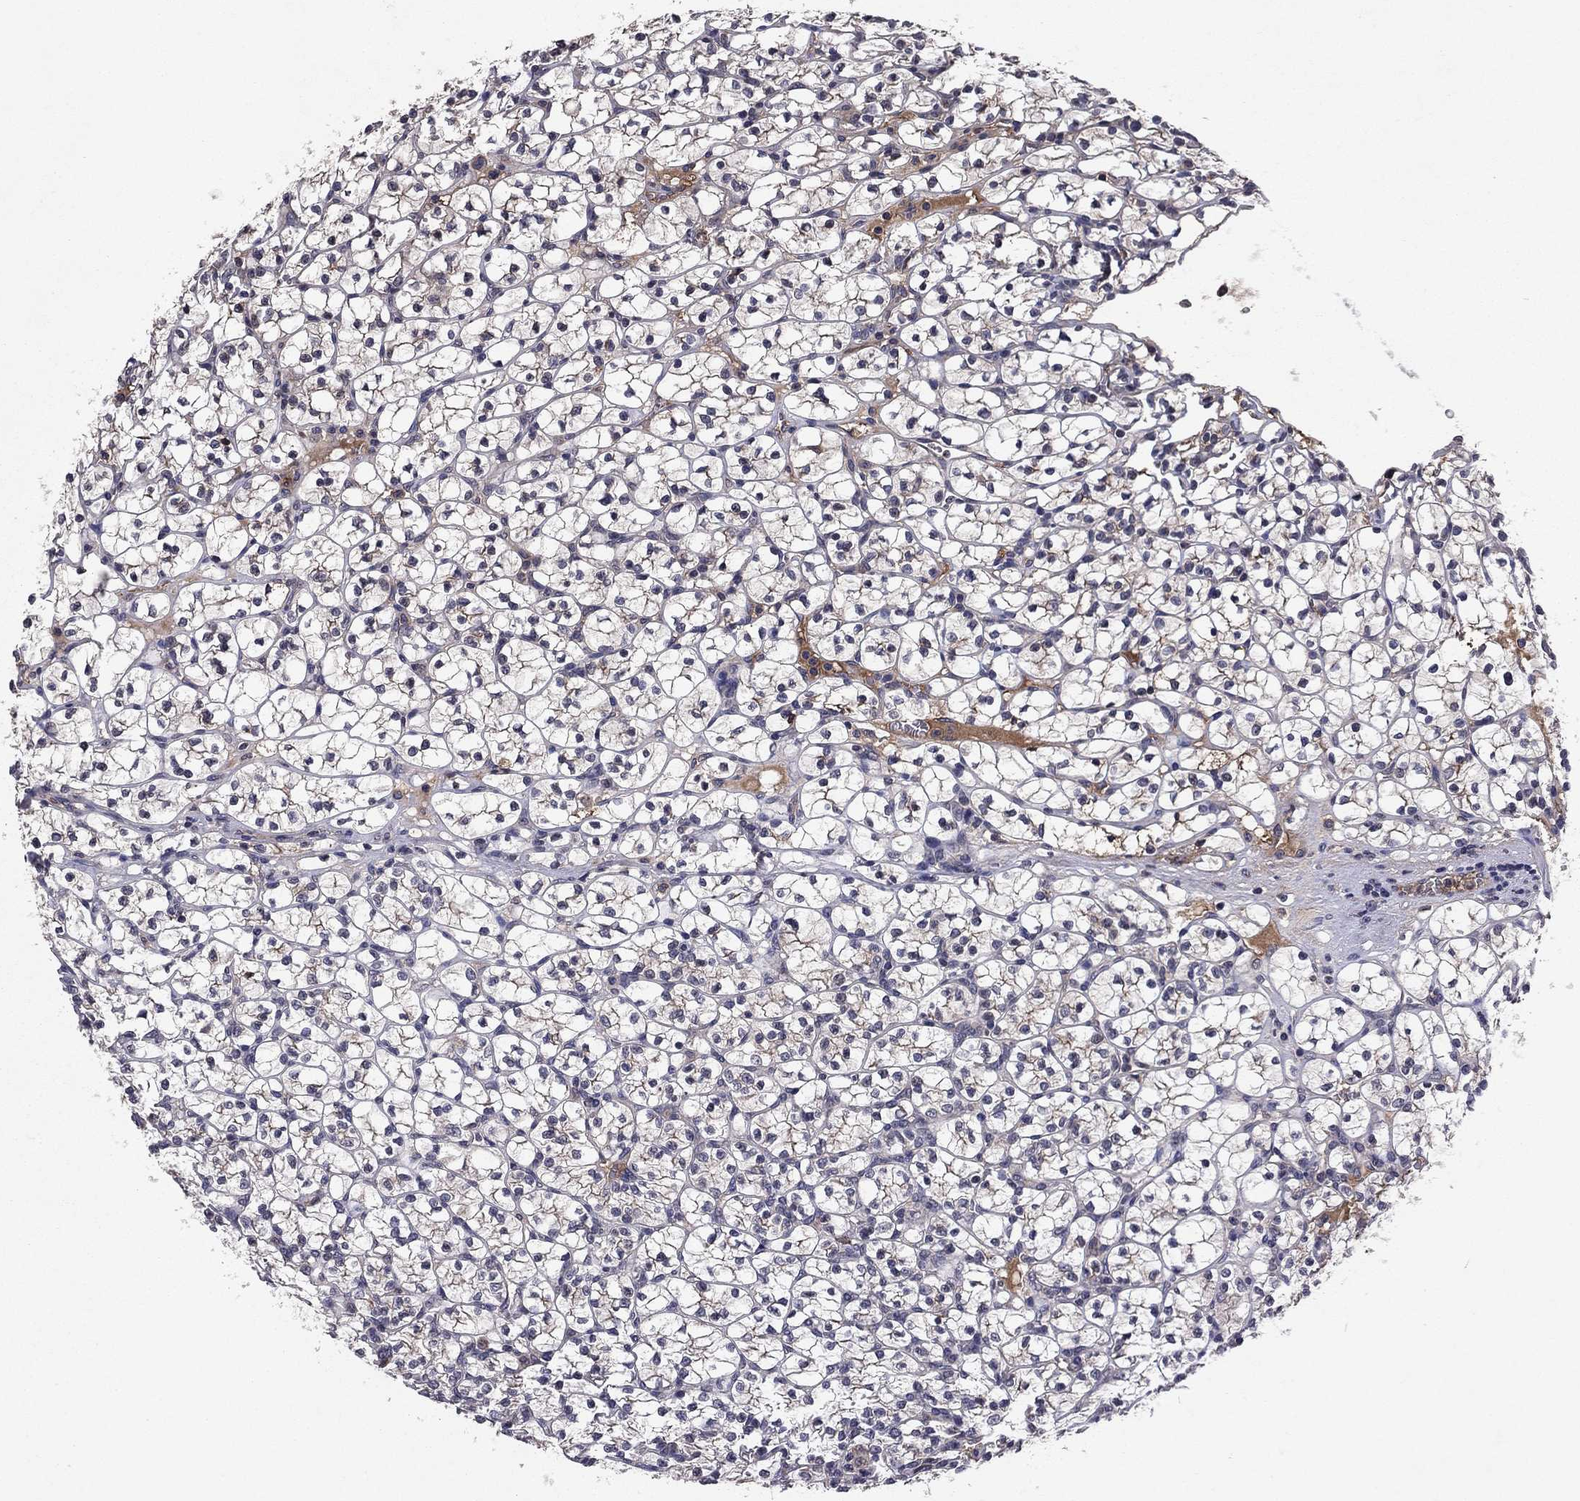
{"staining": {"intensity": "moderate", "quantity": "<25%", "location": "cytoplasmic/membranous"}, "tissue": "renal cancer", "cell_type": "Tumor cells", "image_type": "cancer", "snomed": [{"axis": "morphology", "description": "Adenocarcinoma, NOS"}, {"axis": "topography", "description": "Kidney"}], "caption": "Renal cancer was stained to show a protein in brown. There is low levels of moderate cytoplasmic/membranous expression in approximately <25% of tumor cells. The staining is performed using DAB (3,3'-diaminobenzidine) brown chromogen to label protein expression. The nuclei are counter-stained blue using hematoxylin.", "gene": "PROS1", "patient": {"sex": "female", "age": 89}}